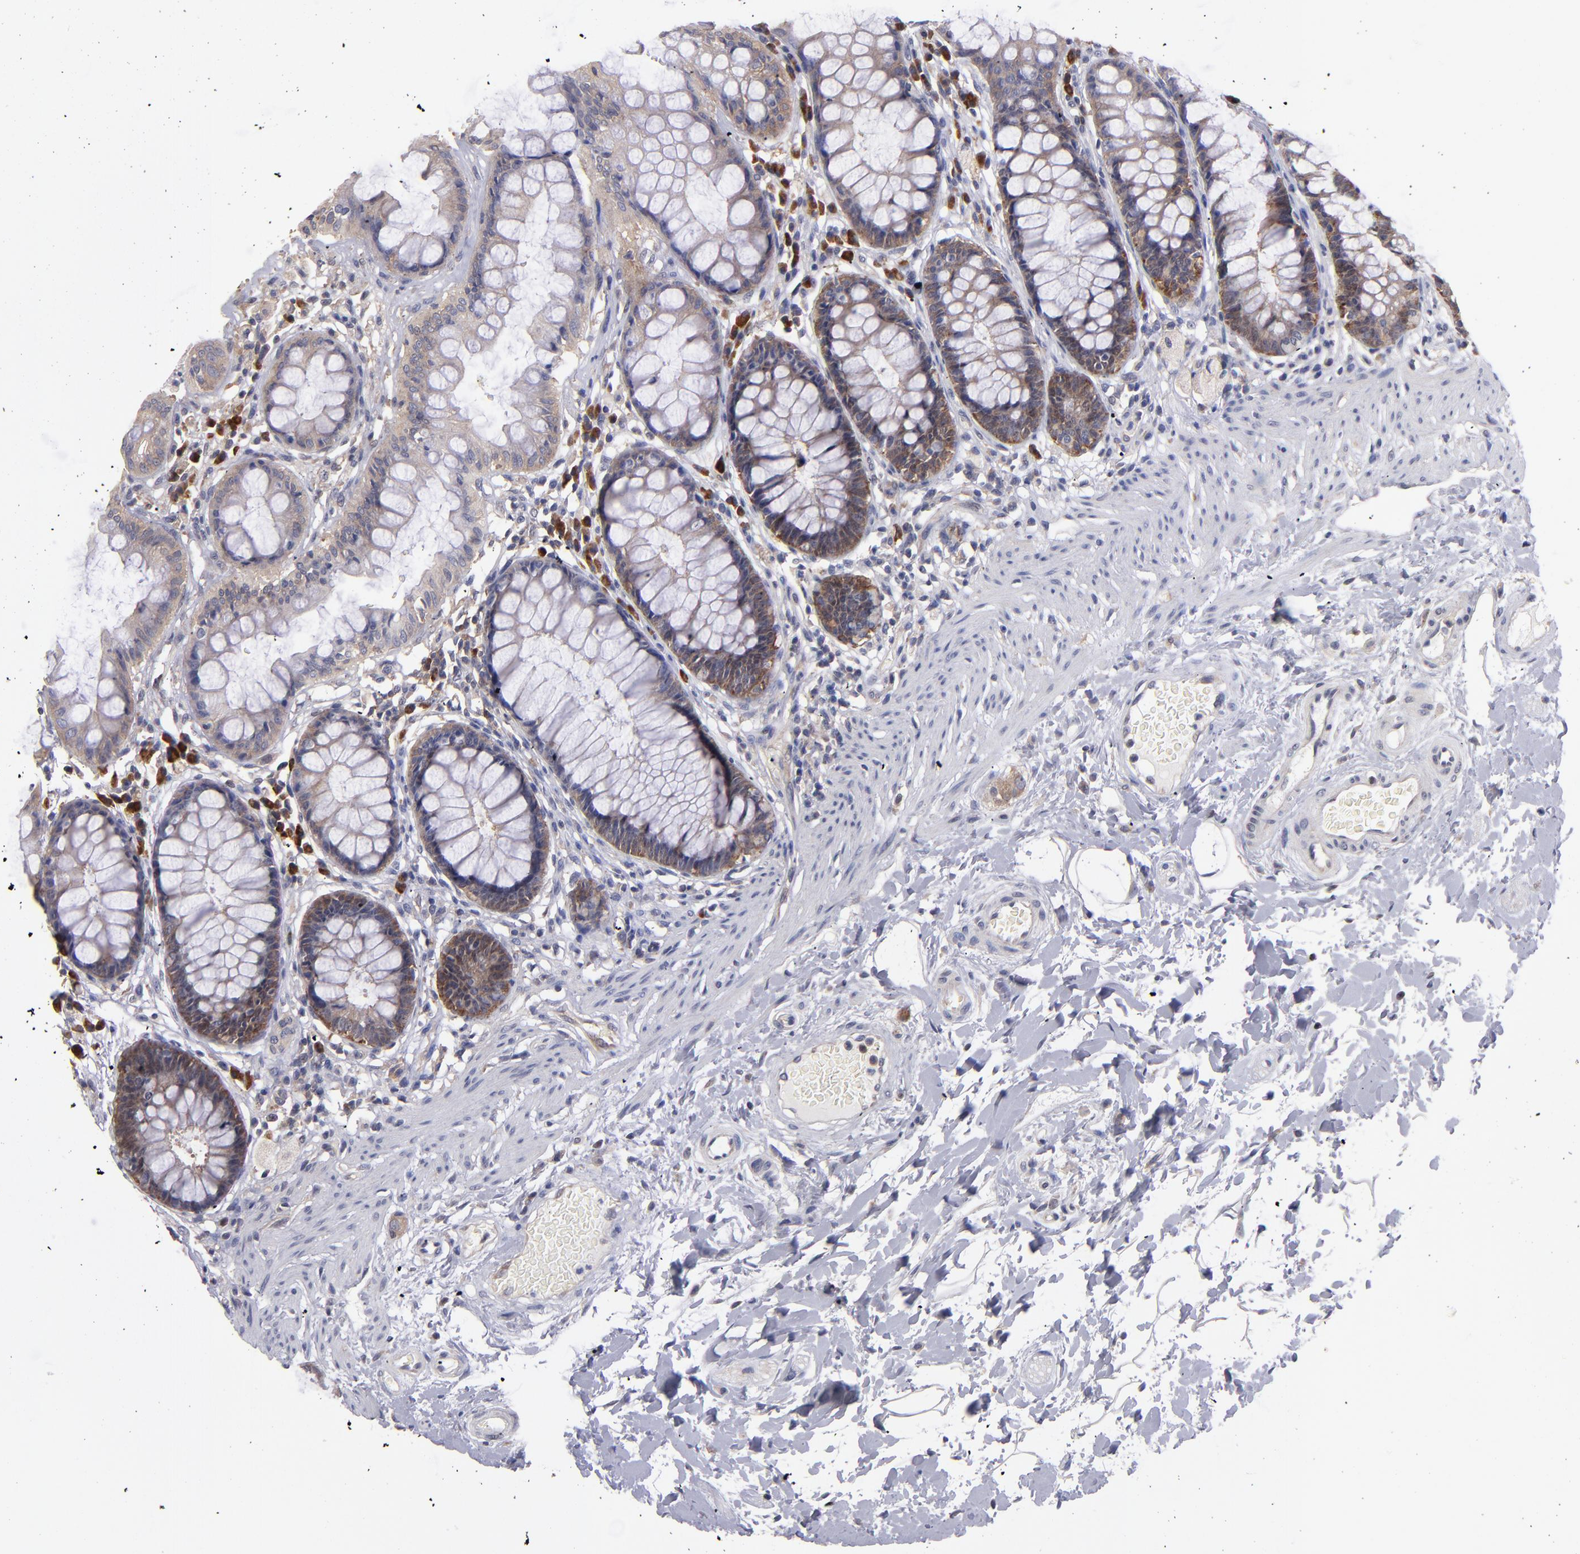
{"staining": {"intensity": "weak", "quantity": ">75%", "location": "cytoplasmic/membranous"}, "tissue": "rectum", "cell_type": "Glandular cells", "image_type": "normal", "snomed": [{"axis": "morphology", "description": "Normal tissue, NOS"}, {"axis": "topography", "description": "Rectum"}], "caption": "A micrograph of rectum stained for a protein reveals weak cytoplasmic/membranous brown staining in glandular cells. (DAB (3,3'-diaminobenzidine) = brown stain, brightfield microscopy at high magnification).", "gene": "EIF3L", "patient": {"sex": "female", "age": 46}}